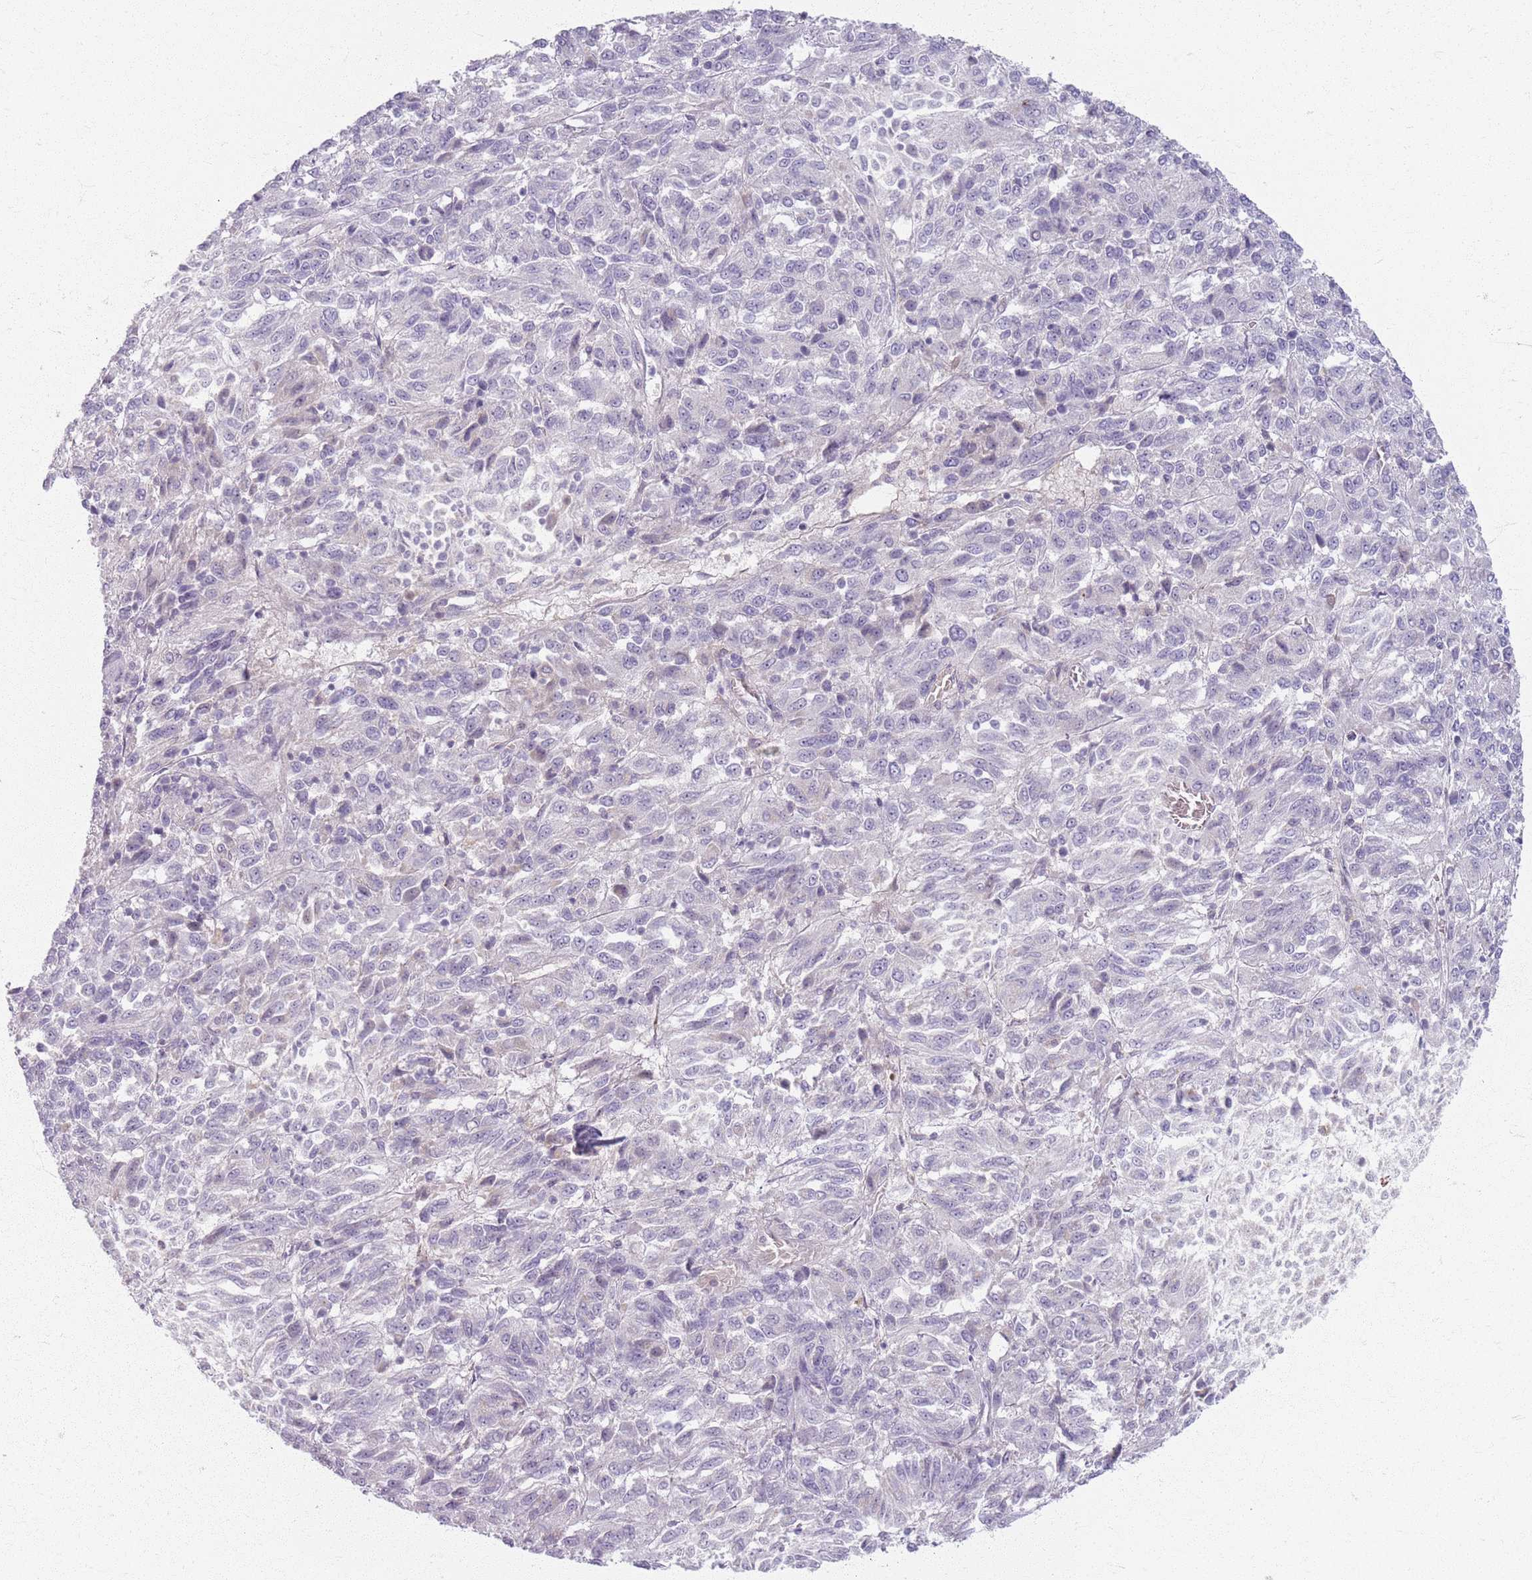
{"staining": {"intensity": "negative", "quantity": "none", "location": "none"}, "tissue": "melanoma", "cell_type": "Tumor cells", "image_type": "cancer", "snomed": [{"axis": "morphology", "description": "Malignant melanoma, Metastatic site"}, {"axis": "topography", "description": "Lung"}], "caption": "Immunohistochemical staining of human melanoma exhibits no significant staining in tumor cells. The staining was performed using DAB (3,3'-diaminobenzidine) to visualize the protein expression in brown, while the nuclei were stained in blue with hematoxylin (Magnification: 20x).", "gene": "CRIPT", "patient": {"sex": "male", "age": 64}}